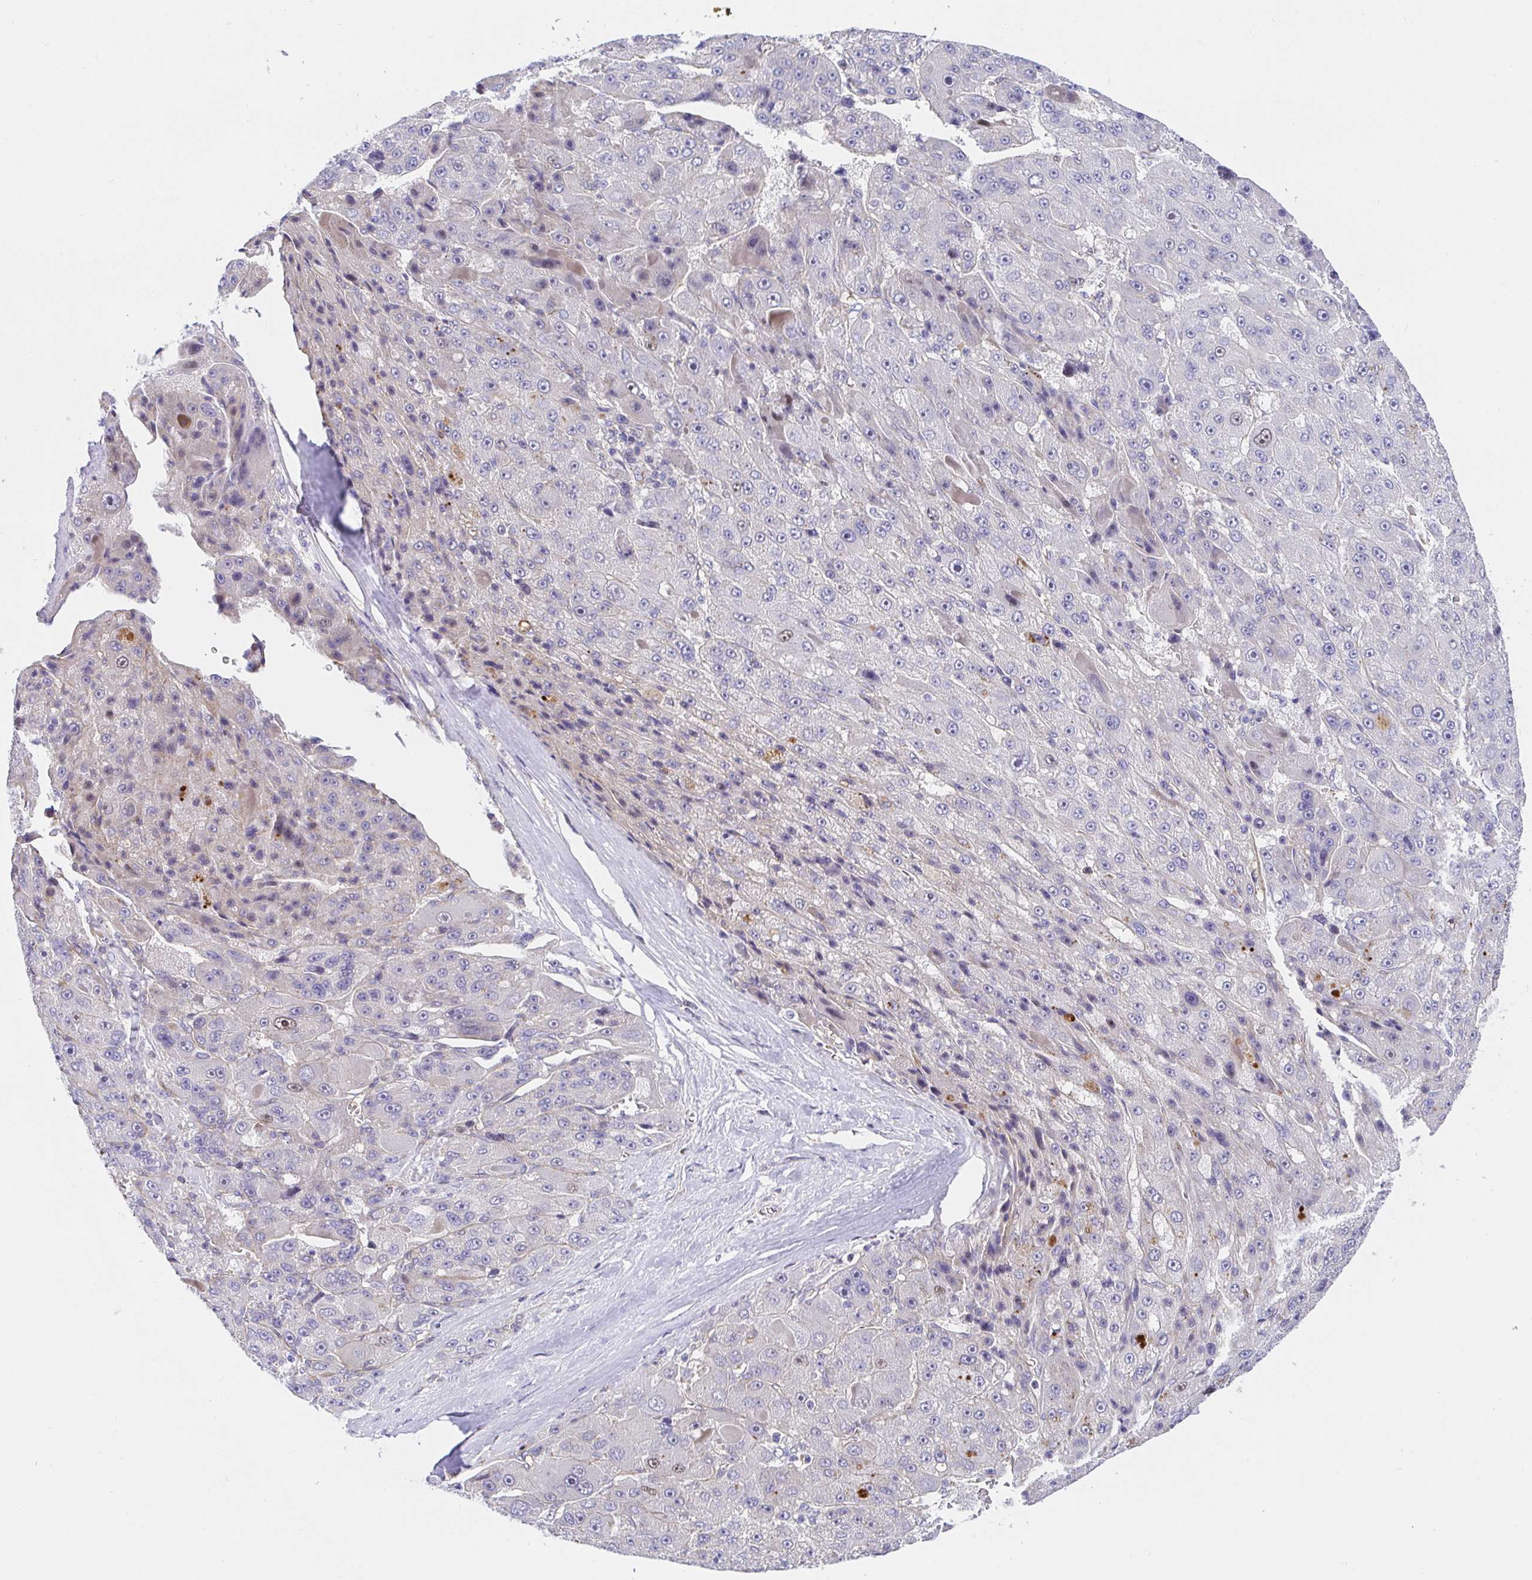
{"staining": {"intensity": "negative", "quantity": "none", "location": "none"}, "tissue": "liver cancer", "cell_type": "Tumor cells", "image_type": "cancer", "snomed": [{"axis": "morphology", "description": "Carcinoma, Hepatocellular, NOS"}, {"axis": "topography", "description": "Liver"}], "caption": "High power microscopy histopathology image of an immunohistochemistry (IHC) image of liver cancer (hepatocellular carcinoma), revealing no significant positivity in tumor cells. Nuclei are stained in blue.", "gene": "TIMELESS", "patient": {"sex": "male", "age": 76}}